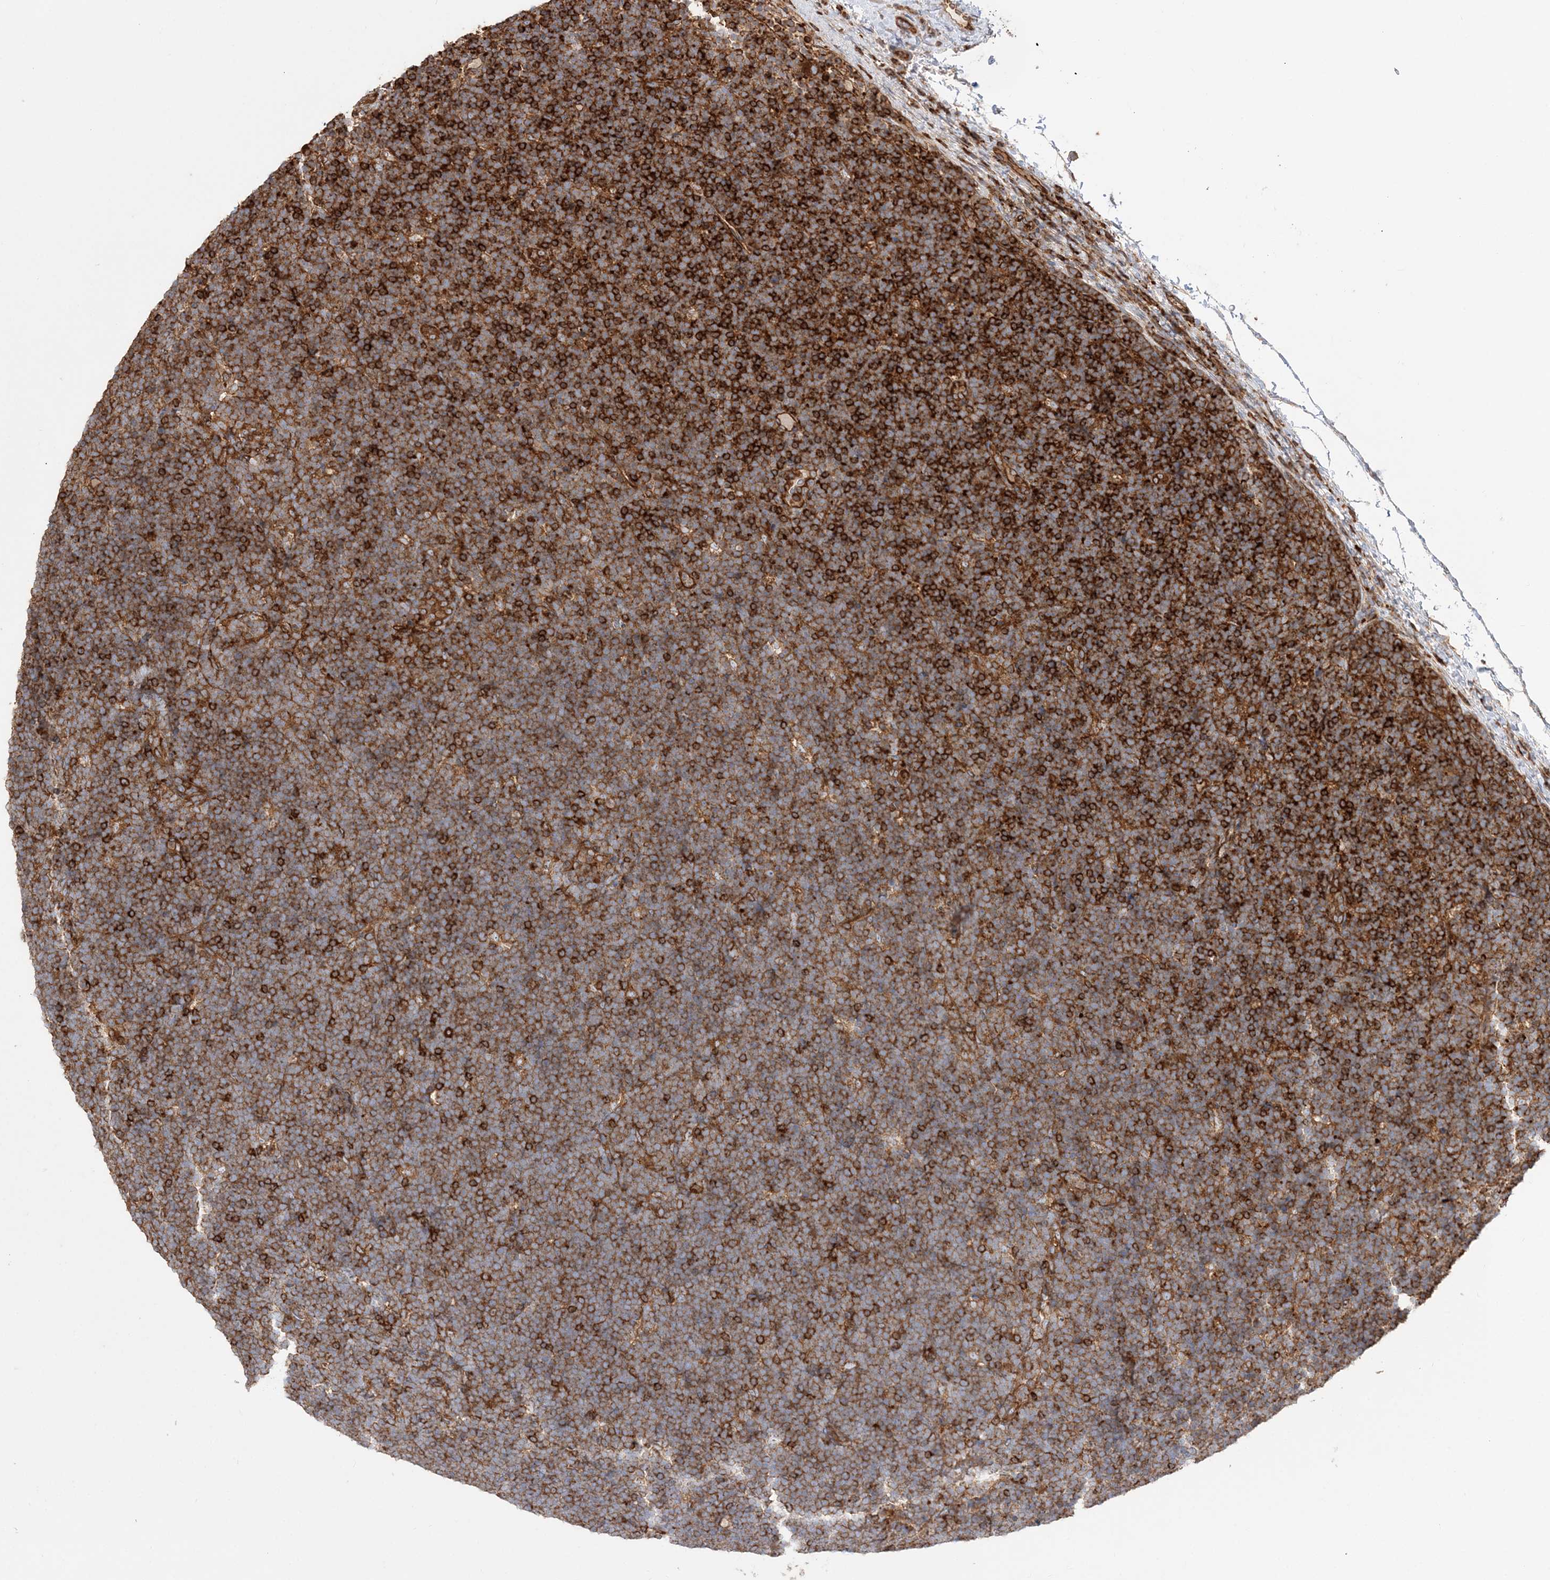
{"staining": {"intensity": "moderate", "quantity": ">75%", "location": "cytoplasmic/membranous"}, "tissue": "lymphoma", "cell_type": "Tumor cells", "image_type": "cancer", "snomed": [{"axis": "morphology", "description": "Malignant lymphoma, non-Hodgkin's type, High grade"}, {"axis": "topography", "description": "Lymph node"}], "caption": "Immunohistochemical staining of lymphoma shows medium levels of moderate cytoplasmic/membranous protein expression in approximately >75% of tumor cells.", "gene": "TBC1D5", "patient": {"sex": "male", "age": 13}}